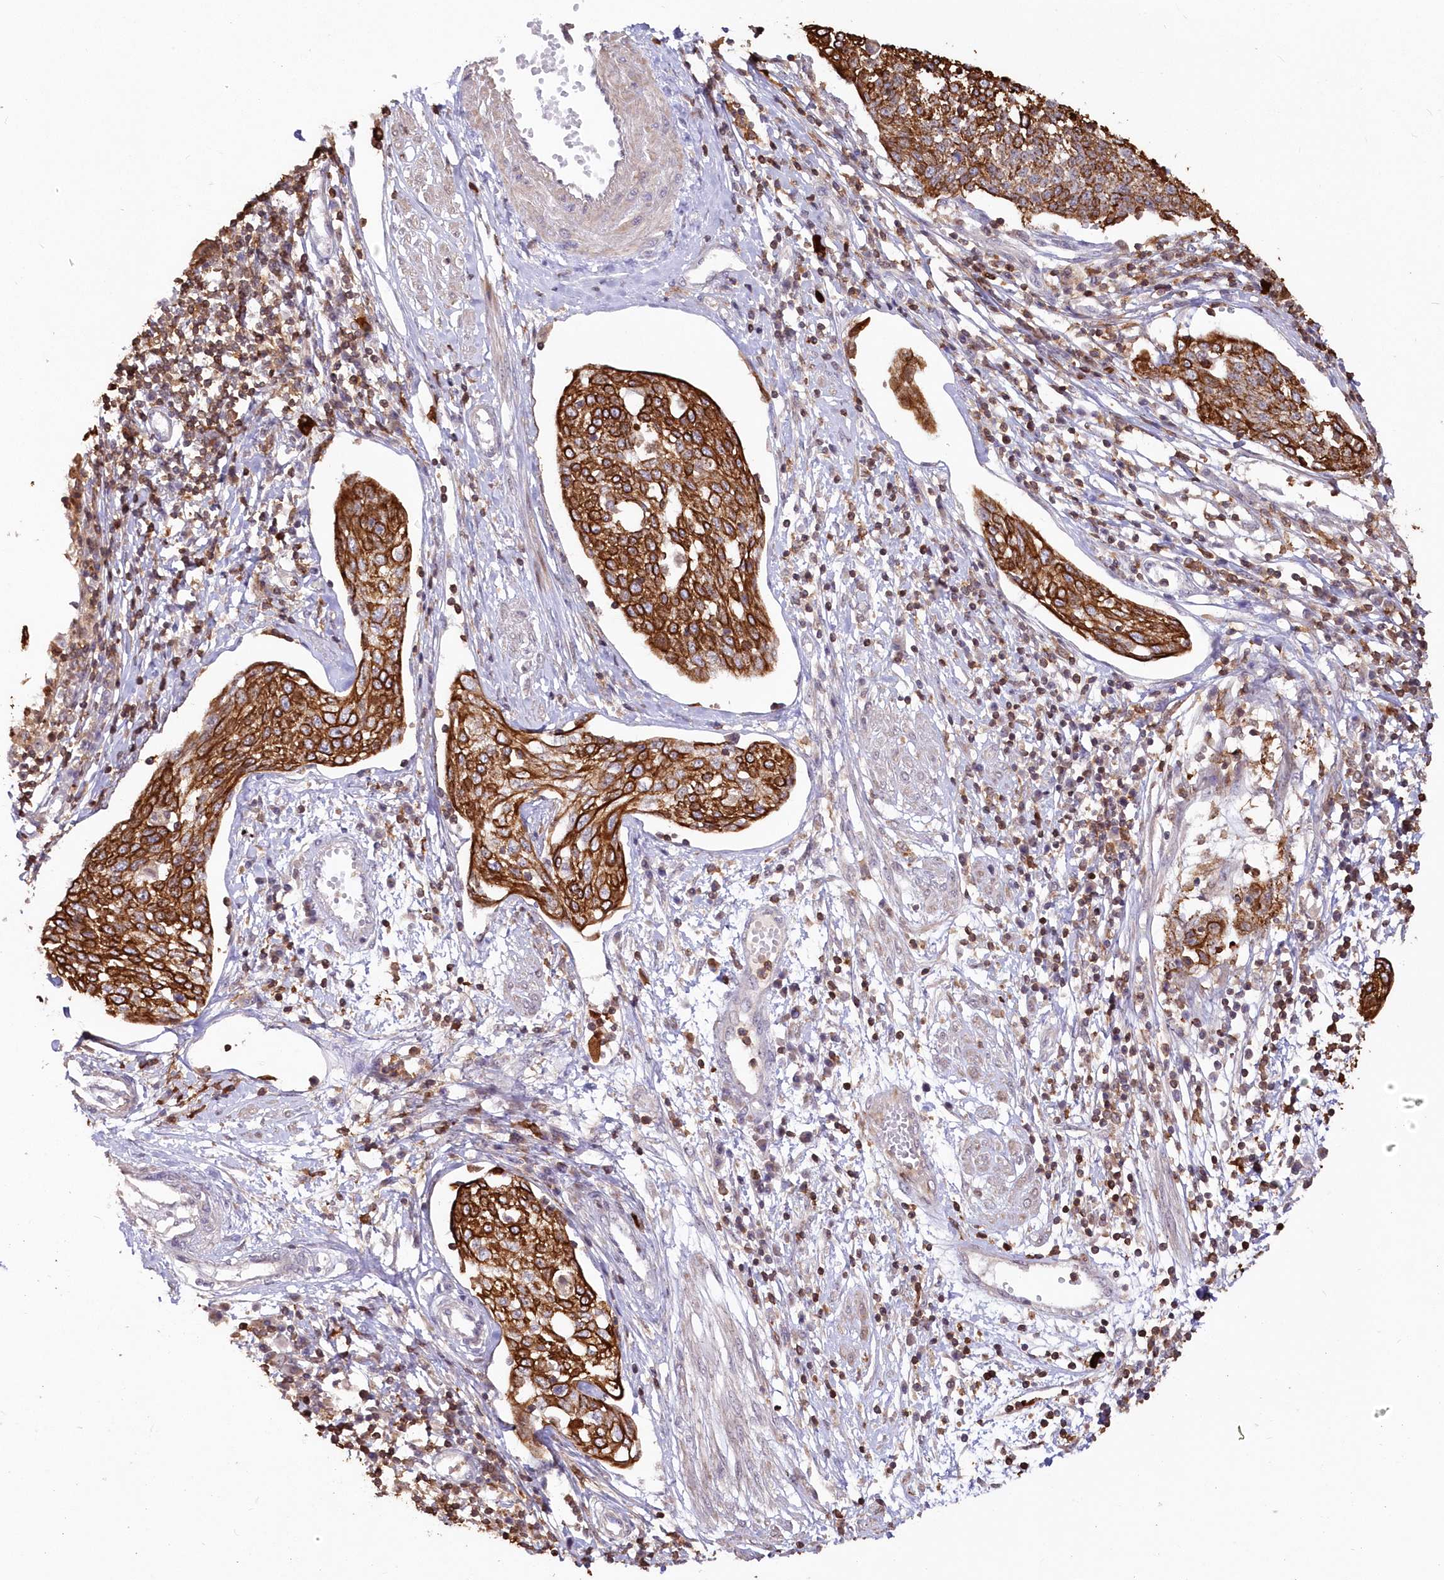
{"staining": {"intensity": "strong", "quantity": ">75%", "location": "cytoplasmic/membranous"}, "tissue": "cervical cancer", "cell_type": "Tumor cells", "image_type": "cancer", "snomed": [{"axis": "morphology", "description": "Squamous cell carcinoma, NOS"}, {"axis": "topography", "description": "Cervix"}], "caption": "Immunohistochemical staining of squamous cell carcinoma (cervical) shows high levels of strong cytoplasmic/membranous staining in approximately >75% of tumor cells.", "gene": "SNED1", "patient": {"sex": "female", "age": 34}}